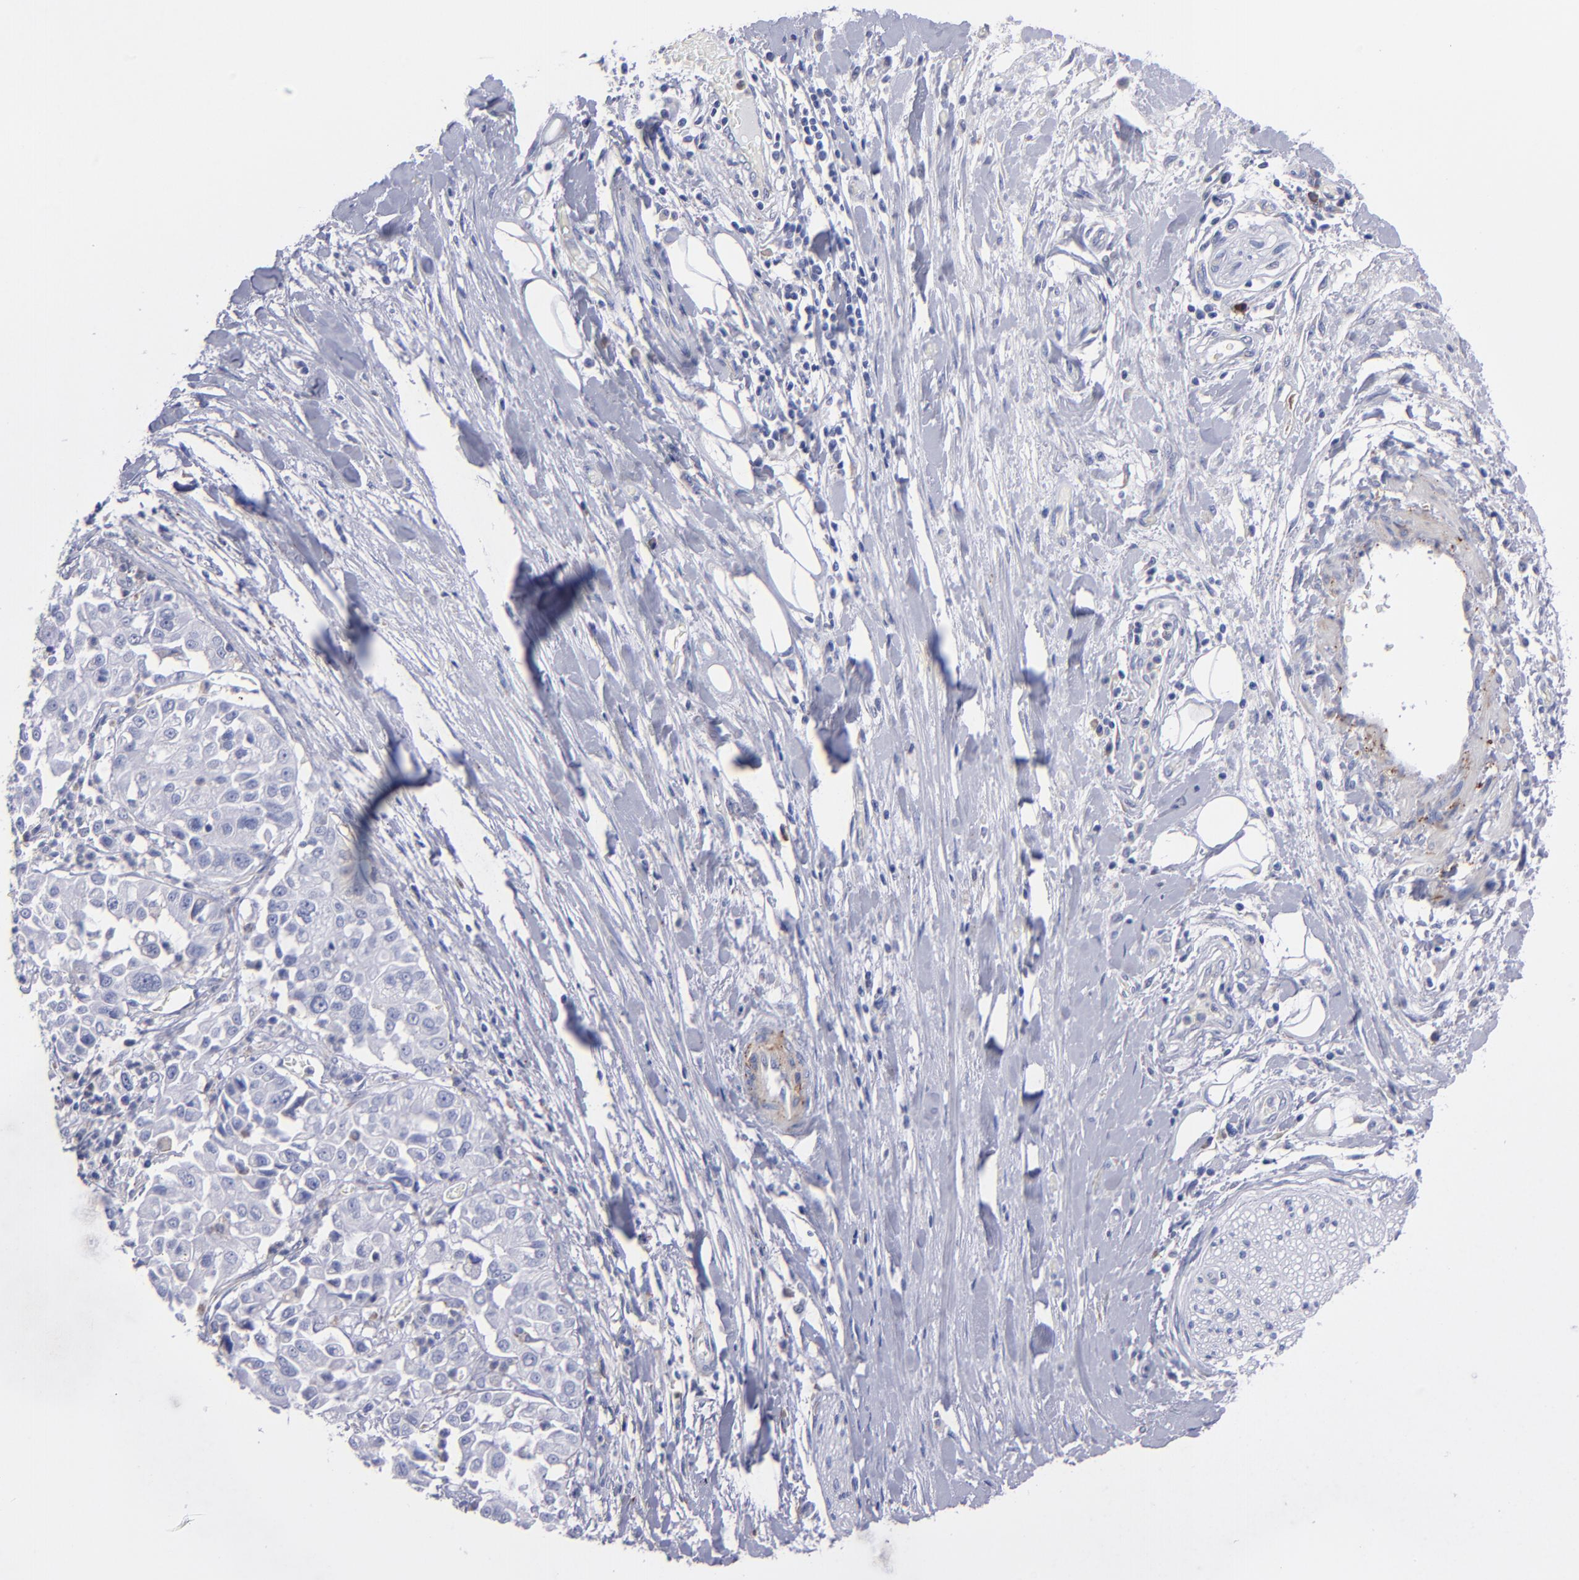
{"staining": {"intensity": "weak", "quantity": "<25%", "location": "cytoplasmic/membranous"}, "tissue": "pancreatic cancer", "cell_type": "Tumor cells", "image_type": "cancer", "snomed": [{"axis": "morphology", "description": "Adenocarcinoma, NOS"}, {"axis": "topography", "description": "Pancreas"}], "caption": "A photomicrograph of human adenocarcinoma (pancreatic) is negative for staining in tumor cells.", "gene": "MFGE8", "patient": {"sex": "female", "age": 52}}